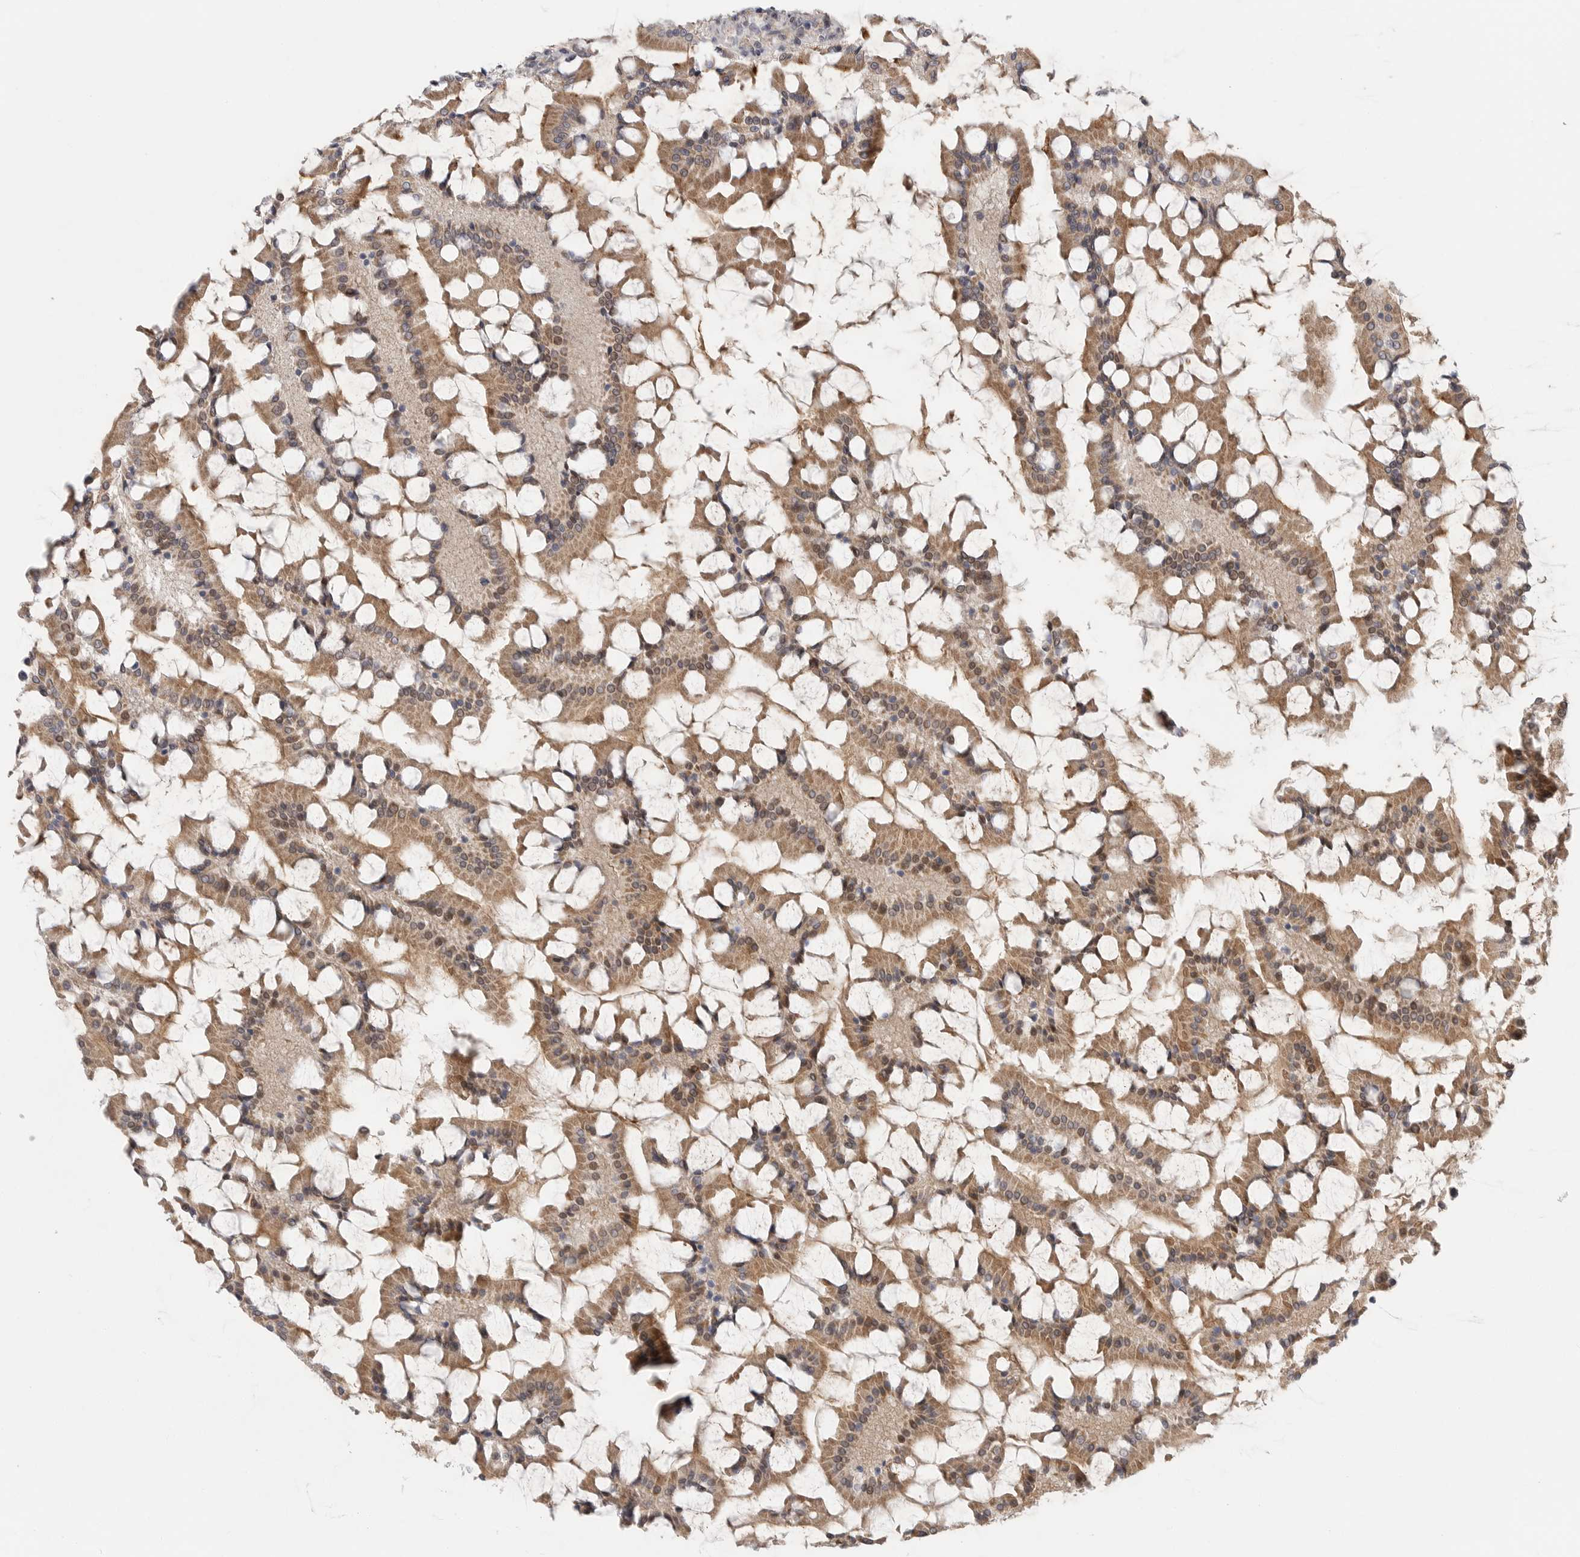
{"staining": {"intensity": "moderate", "quantity": ">75%", "location": "cytoplasmic/membranous"}, "tissue": "small intestine", "cell_type": "Glandular cells", "image_type": "normal", "snomed": [{"axis": "morphology", "description": "Normal tissue, NOS"}, {"axis": "topography", "description": "Small intestine"}], "caption": "A histopathology image showing moderate cytoplasmic/membranous expression in about >75% of glandular cells in benign small intestine, as visualized by brown immunohistochemical staining.", "gene": "FBXO43", "patient": {"sex": "male", "age": 41}}